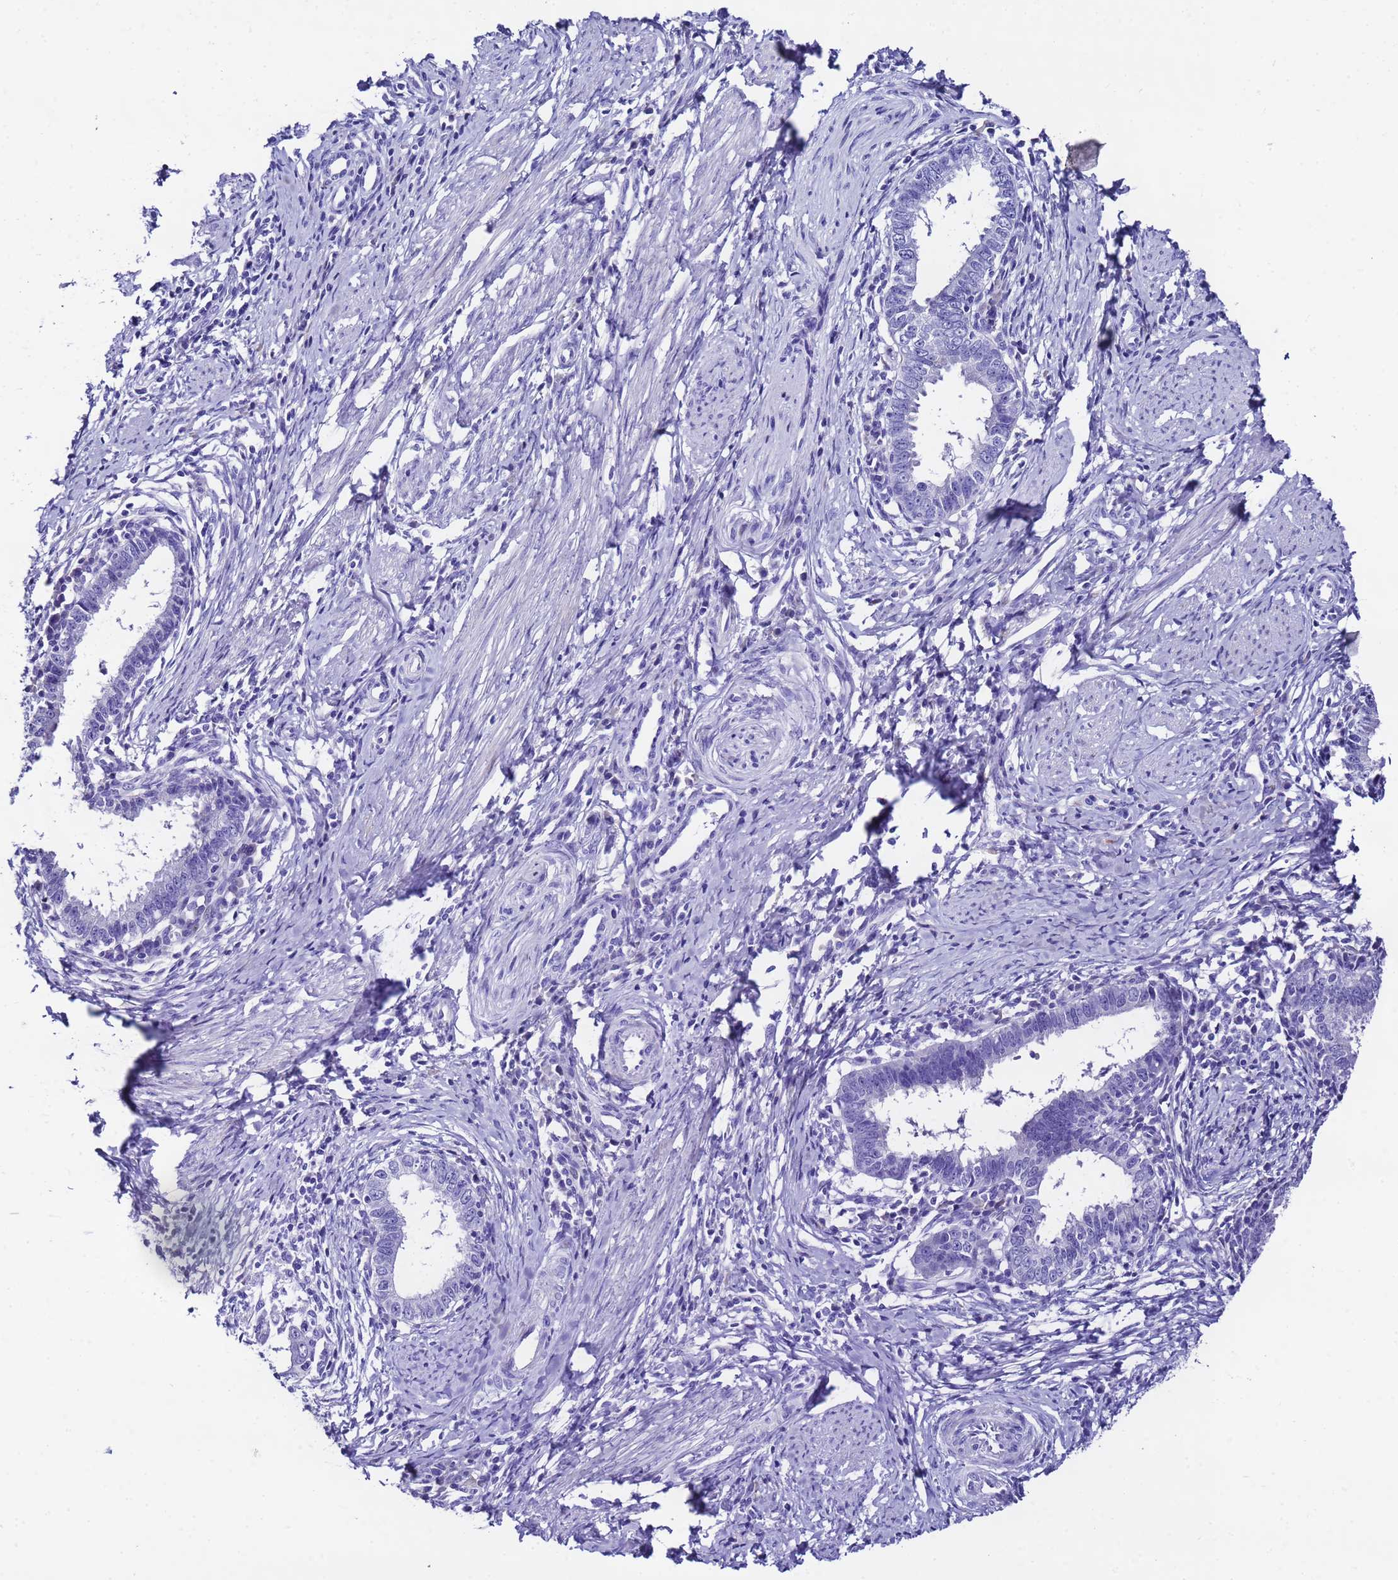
{"staining": {"intensity": "negative", "quantity": "none", "location": "none"}, "tissue": "cervical cancer", "cell_type": "Tumor cells", "image_type": "cancer", "snomed": [{"axis": "morphology", "description": "Adenocarcinoma, NOS"}, {"axis": "topography", "description": "Cervix"}], "caption": "A photomicrograph of human adenocarcinoma (cervical) is negative for staining in tumor cells. (DAB (3,3'-diaminobenzidine) immunohistochemistry (IHC), high magnification).", "gene": "UGT2B10", "patient": {"sex": "female", "age": 36}}